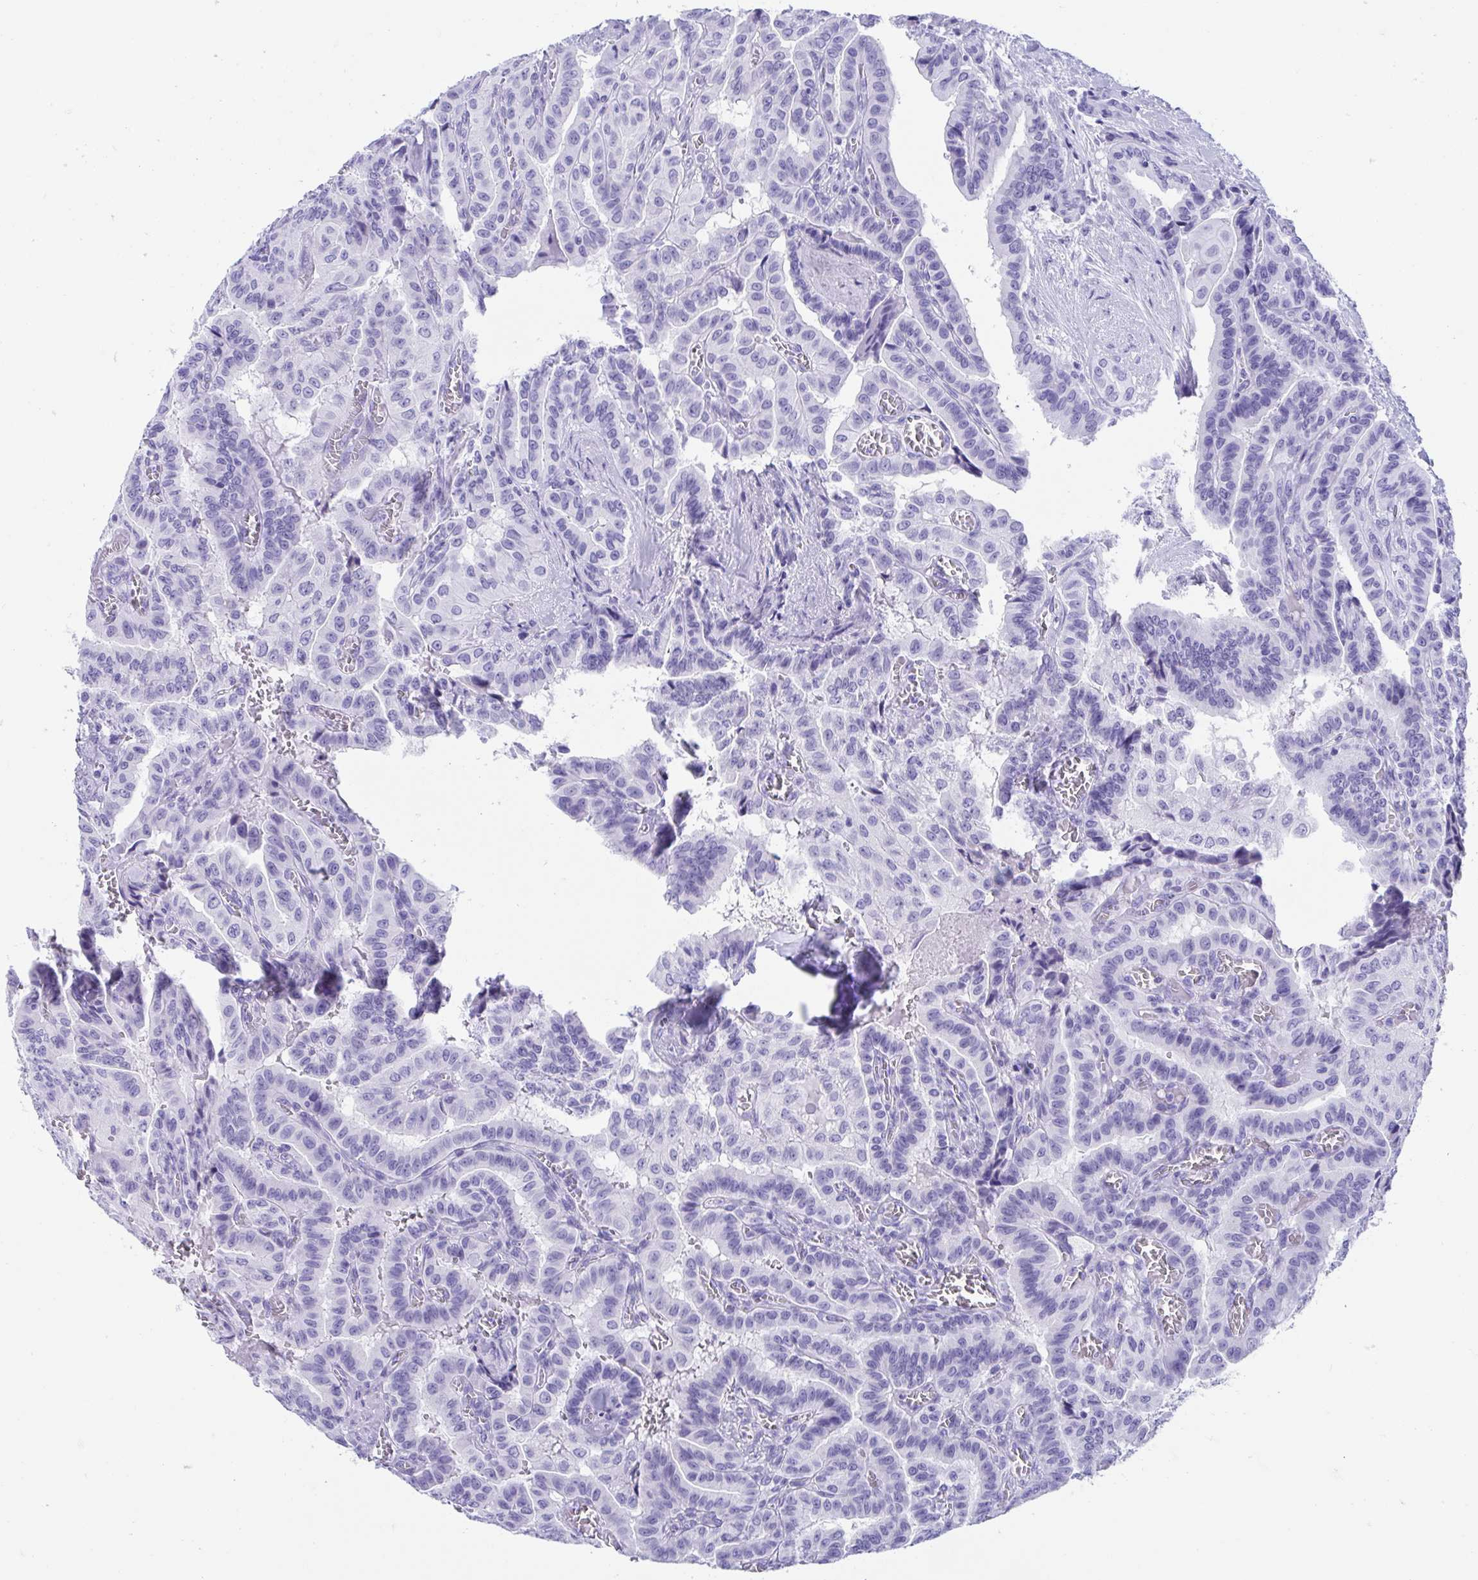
{"staining": {"intensity": "negative", "quantity": "none", "location": "none"}, "tissue": "thyroid cancer", "cell_type": "Tumor cells", "image_type": "cancer", "snomed": [{"axis": "morphology", "description": "Papillary adenocarcinoma, NOS"}, {"axis": "morphology", "description": "Papillary adenoma metastatic"}, {"axis": "topography", "description": "Thyroid gland"}], "caption": "IHC image of human papillary adenocarcinoma (thyroid) stained for a protein (brown), which exhibits no expression in tumor cells.", "gene": "TMEM35A", "patient": {"sex": "male", "age": 87}}